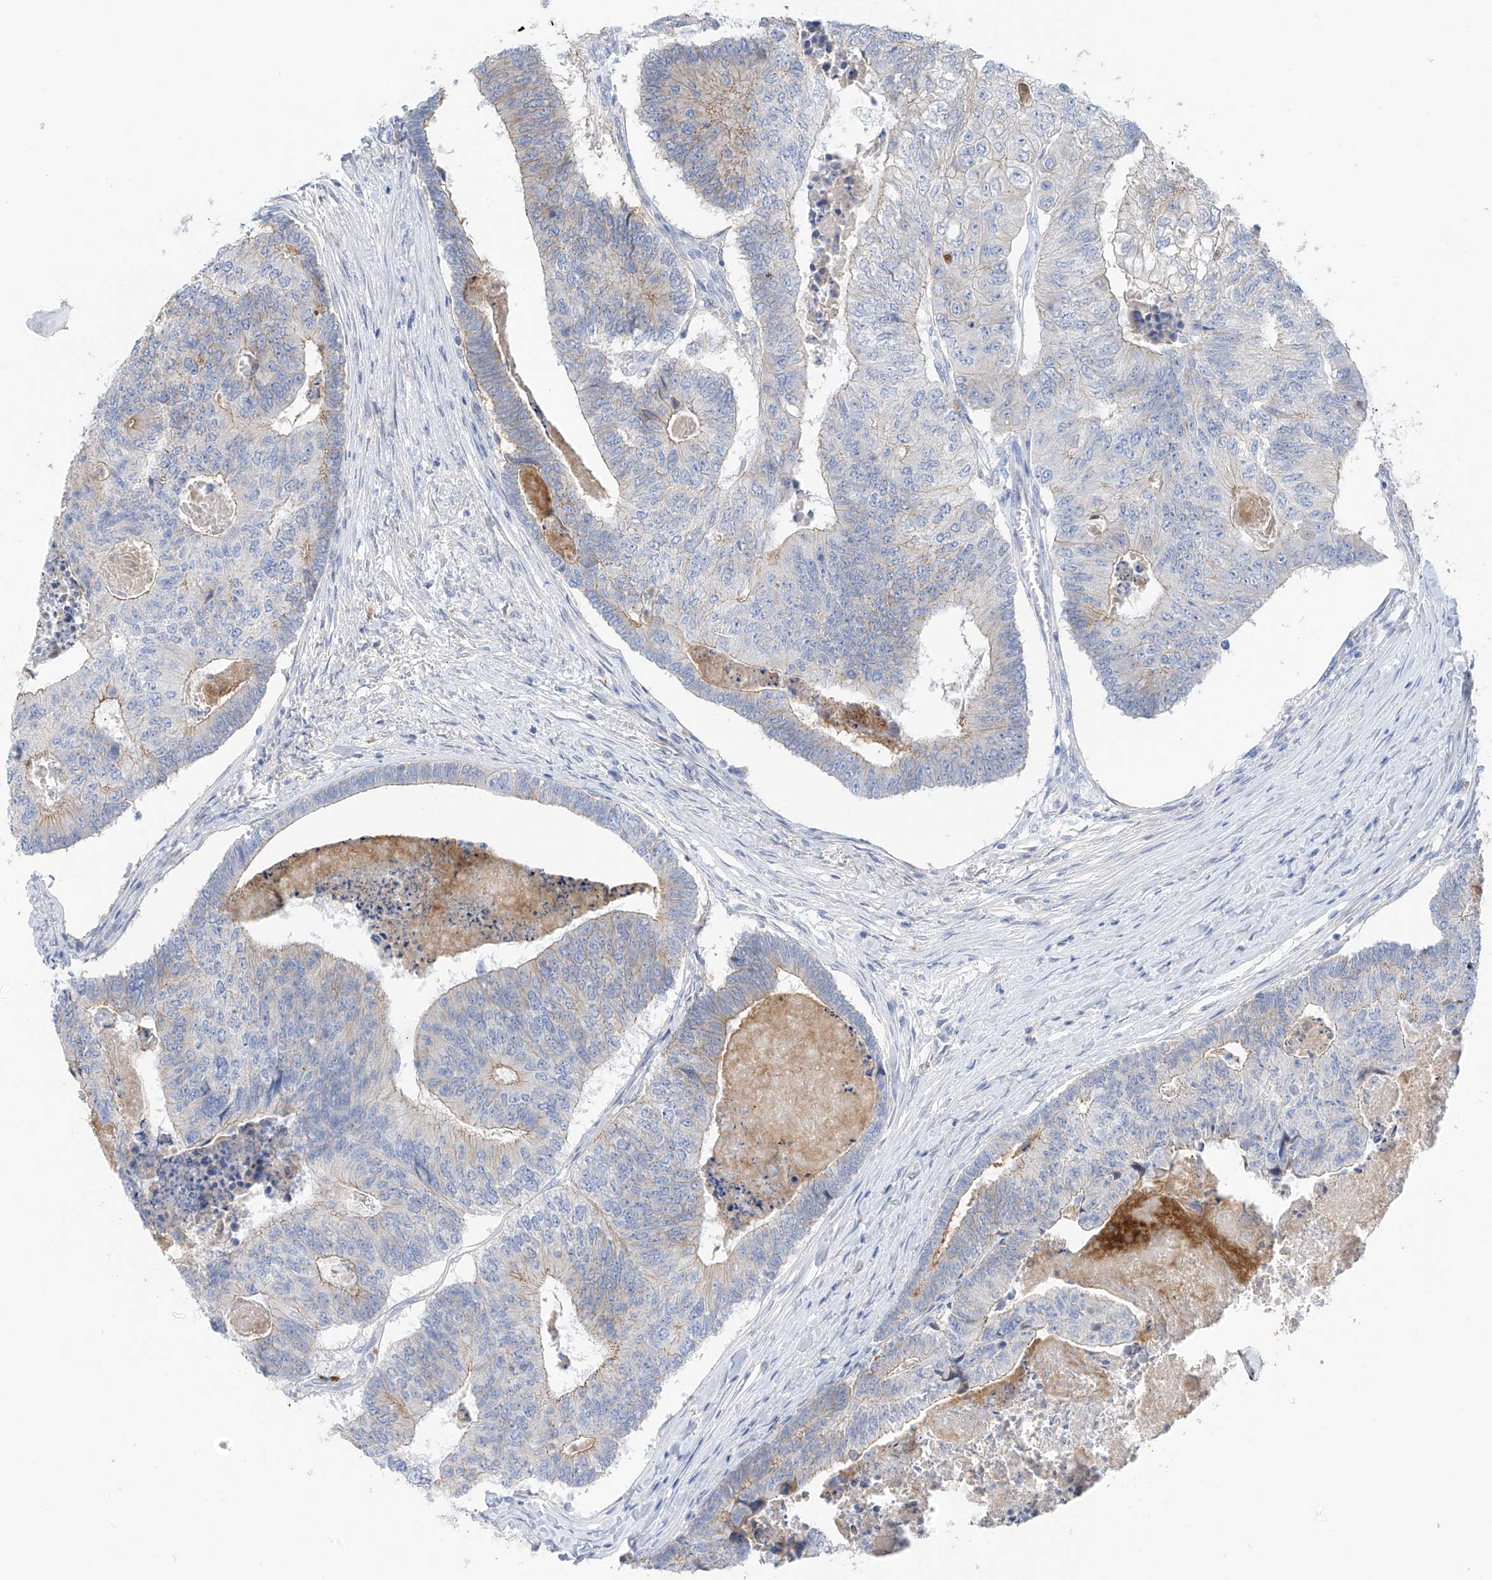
{"staining": {"intensity": "weak", "quantity": "<25%", "location": "cytoplasmic/membranous"}, "tissue": "colorectal cancer", "cell_type": "Tumor cells", "image_type": "cancer", "snomed": [{"axis": "morphology", "description": "Adenocarcinoma, NOS"}, {"axis": "topography", "description": "Colon"}], "caption": "Immunohistochemical staining of colorectal cancer reveals no significant positivity in tumor cells.", "gene": "ITGA9", "patient": {"sex": "female", "age": 67}}